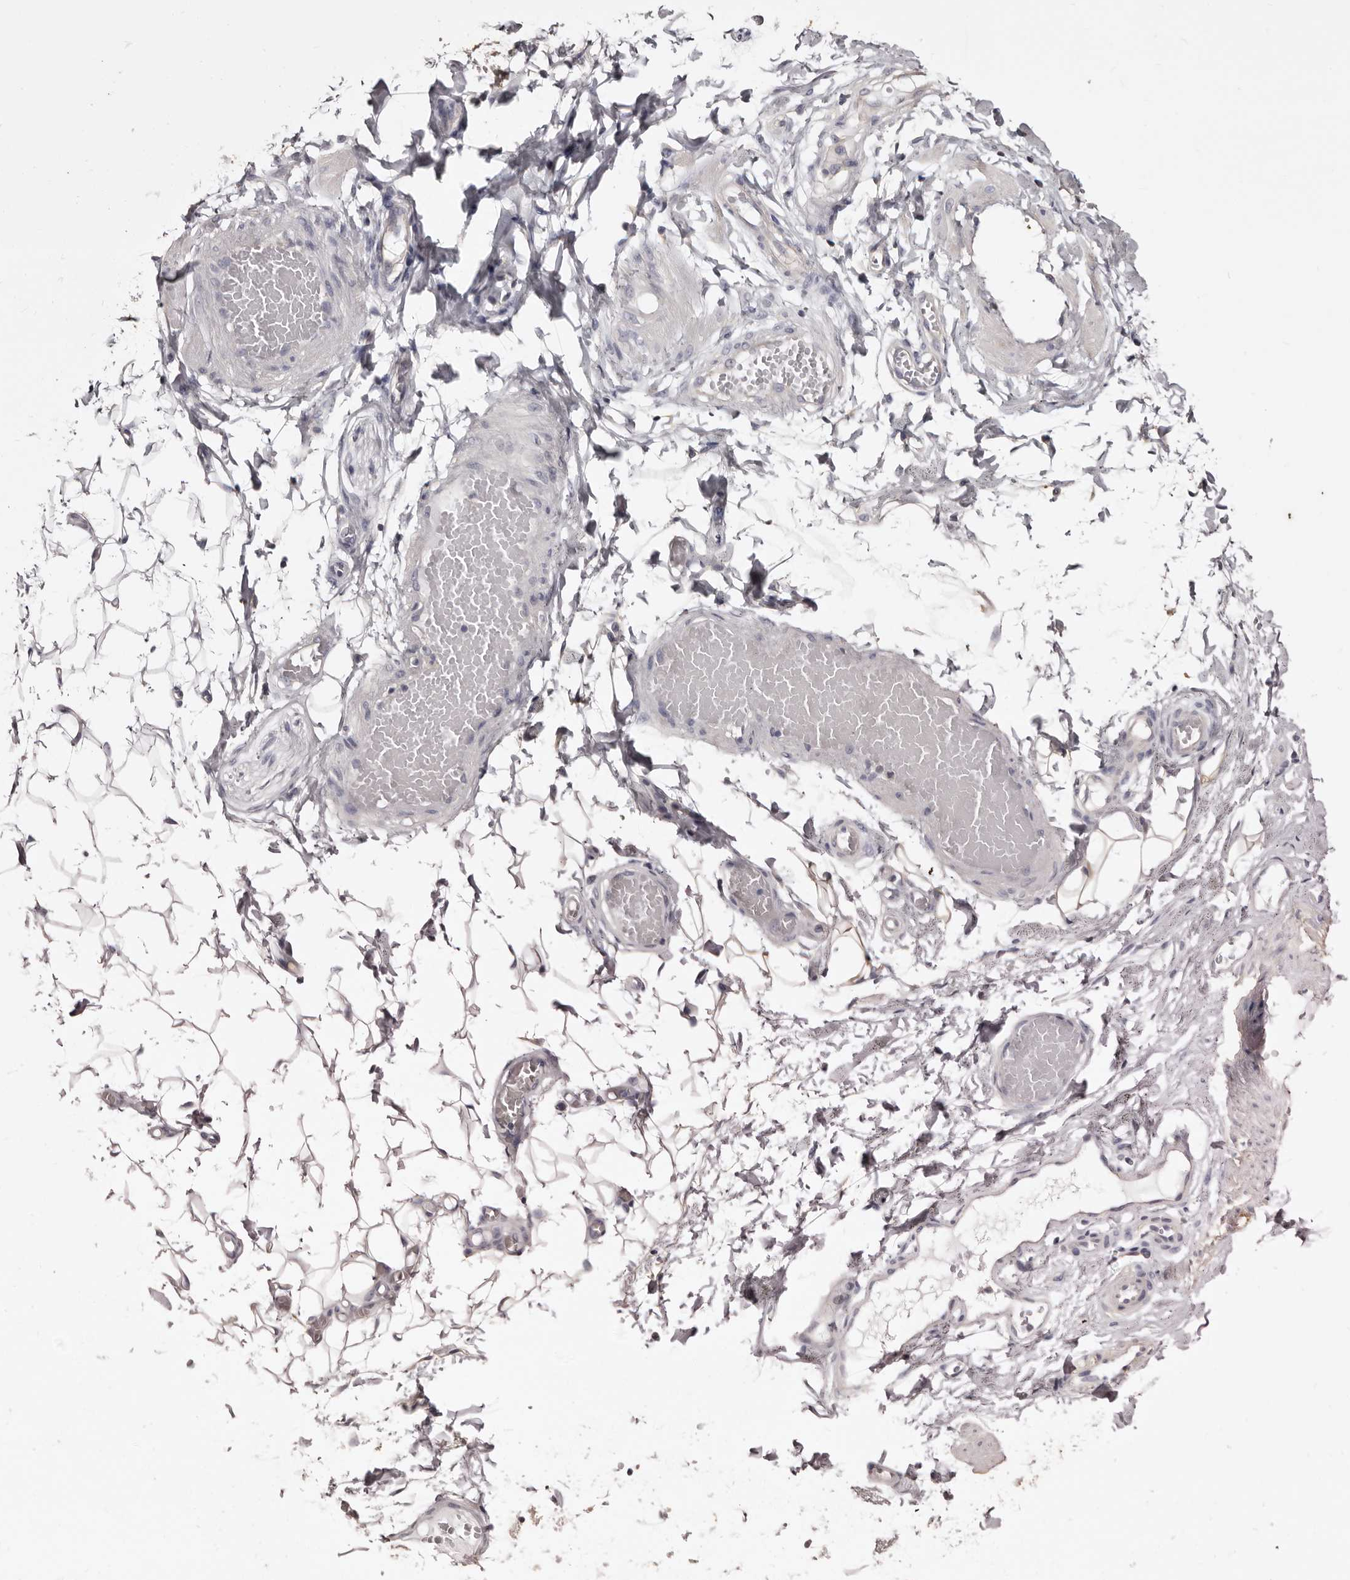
{"staining": {"intensity": "negative", "quantity": "none", "location": "none"}, "tissue": "adipose tissue", "cell_type": "Adipocytes", "image_type": "normal", "snomed": [{"axis": "morphology", "description": "Normal tissue, NOS"}, {"axis": "topography", "description": "Adipose tissue"}, {"axis": "topography", "description": "Vascular tissue"}, {"axis": "topography", "description": "Peripheral nerve tissue"}], "caption": "Immunohistochemistry of normal human adipose tissue displays no expression in adipocytes.", "gene": "LAD1", "patient": {"sex": "male", "age": 25}}